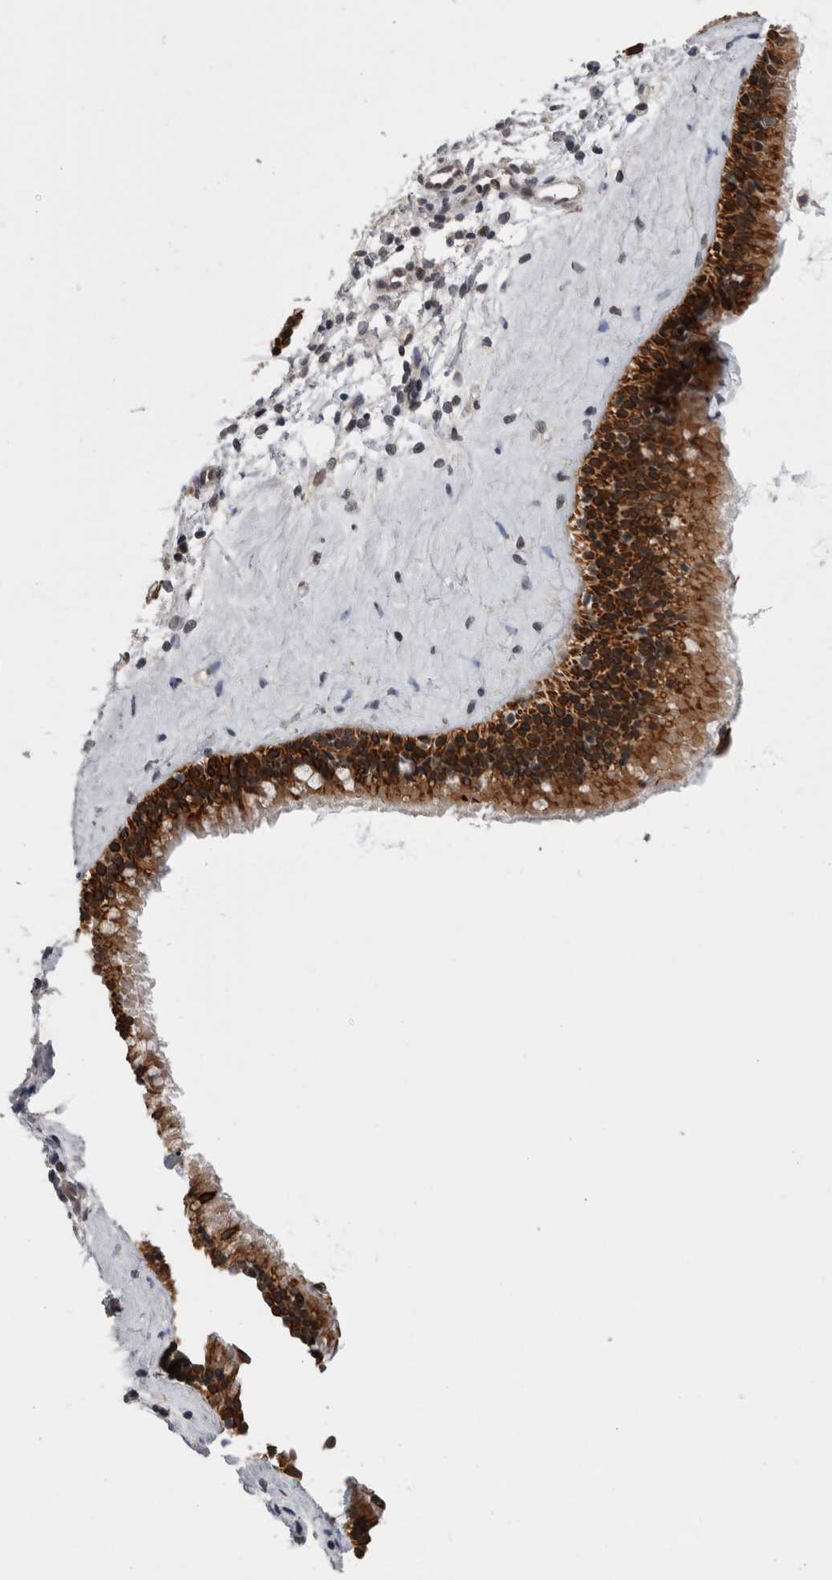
{"staining": {"intensity": "strong", "quantity": ">75%", "location": "cytoplasmic/membranous"}, "tissue": "nasopharynx", "cell_type": "Respiratory epithelial cells", "image_type": "normal", "snomed": [{"axis": "morphology", "description": "Normal tissue, NOS"}, {"axis": "topography", "description": "Nasopharynx"}], "caption": "Immunohistochemical staining of normal human nasopharynx demonstrates >75% levels of strong cytoplasmic/membranous protein positivity in about >75% of respiratory epithelial cells. The staining was performed using DAB (3,3'-diaminobenzidine) to visualize the protein expression in brown, while the nuclei were stained in blue with hematoxylin (Magnification: 20x).", "gene": "ZNF341", "patient": {"sex": "female", "age": 42}}